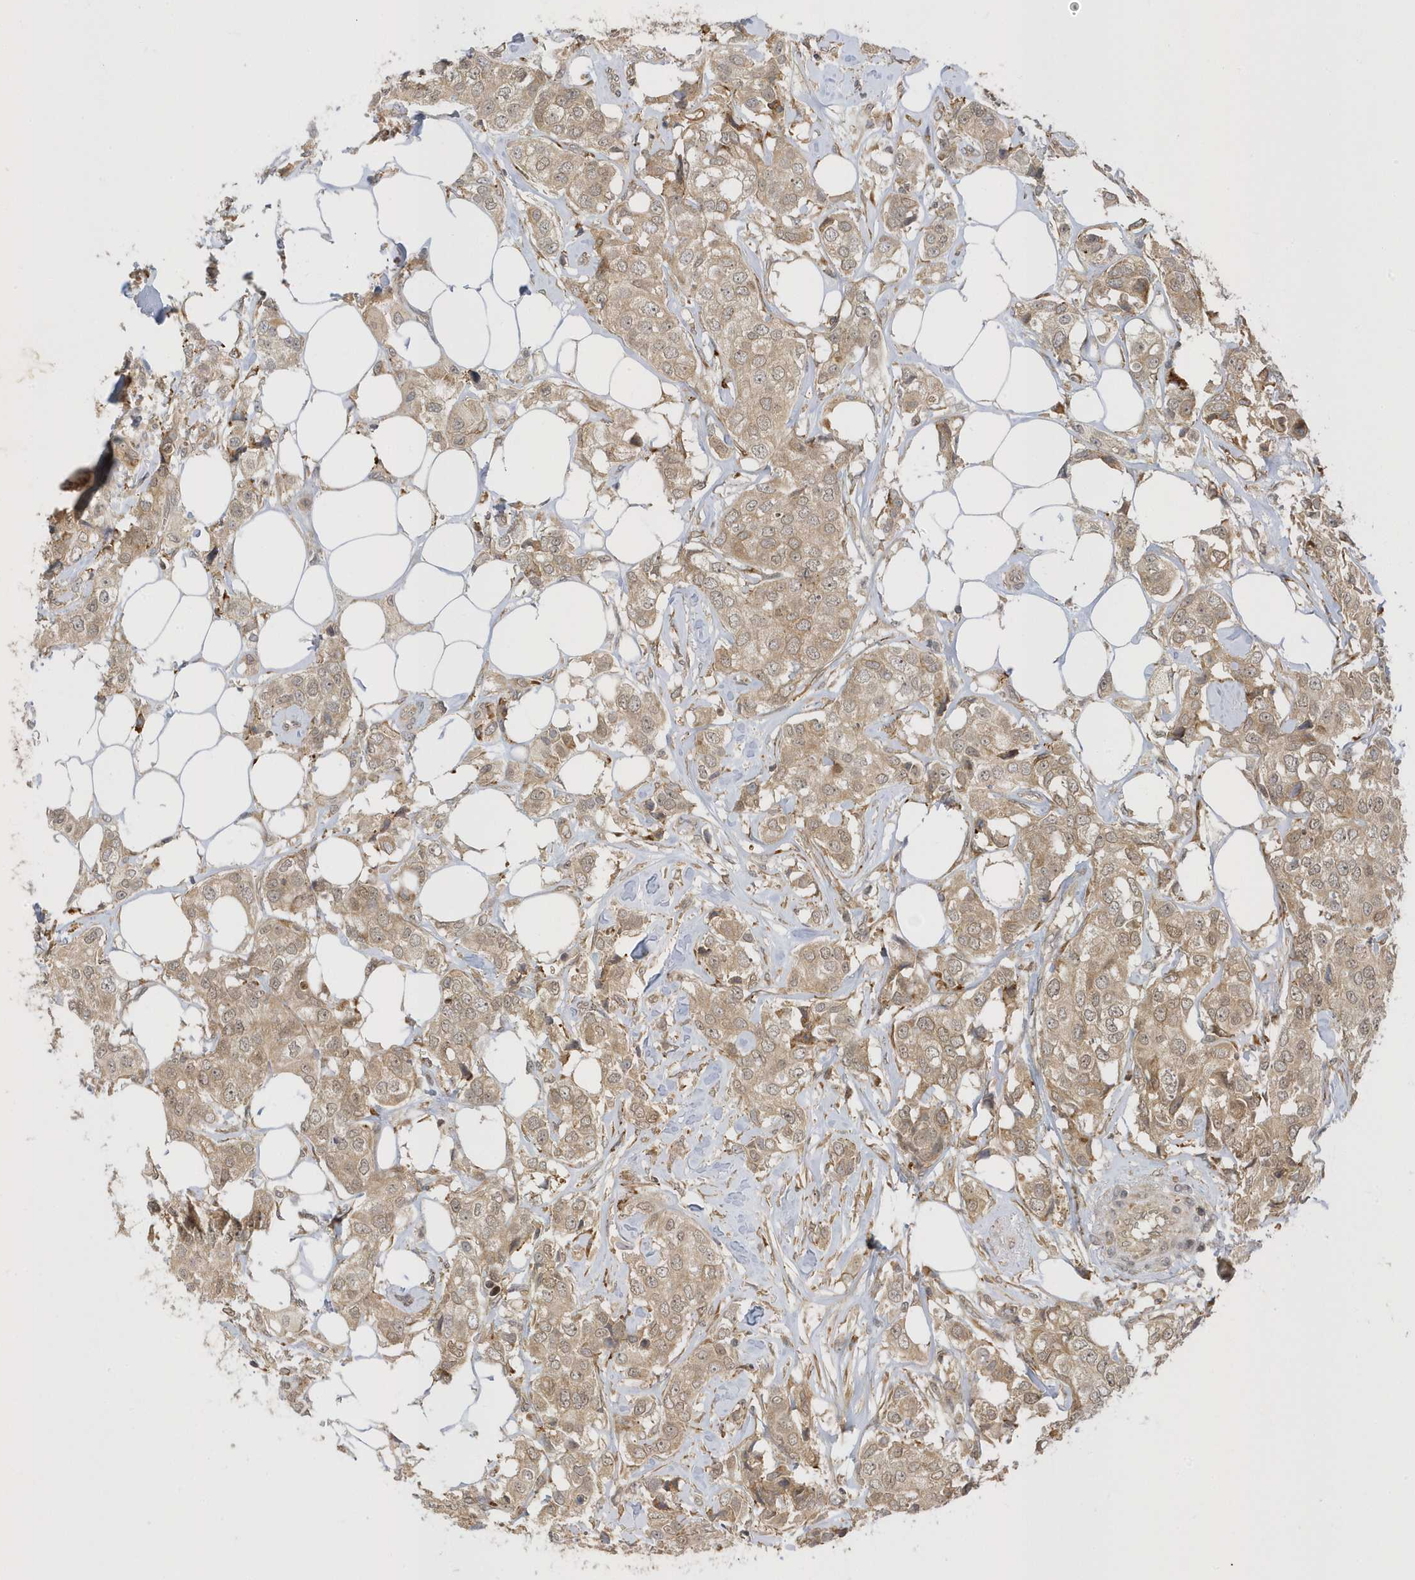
{"staining": {"intensity": "moderate", "quantity": ">75%", "location": "cytoplasmic/membranous,nuclear"}, "tissue": "breast cancer", "cell_type": "Tumor cells", "image_type": "cancer", "snomed": [{"axis": "morphology", "description": "Duct carcinoma"}, {"axis": "topography", "description": "Breast"}], "caption": "Immunohistochemistry (IHC) histopathology image of breast cancer (invasive ductal carcinoma) stained for a protein (brown), which shows medium levels of moderate cytoplasmic/membranous and nuclear expression in about >75% of tumor cells.", "gene": "METTL21A", "patient": {"sex": "female", "age": 80}}